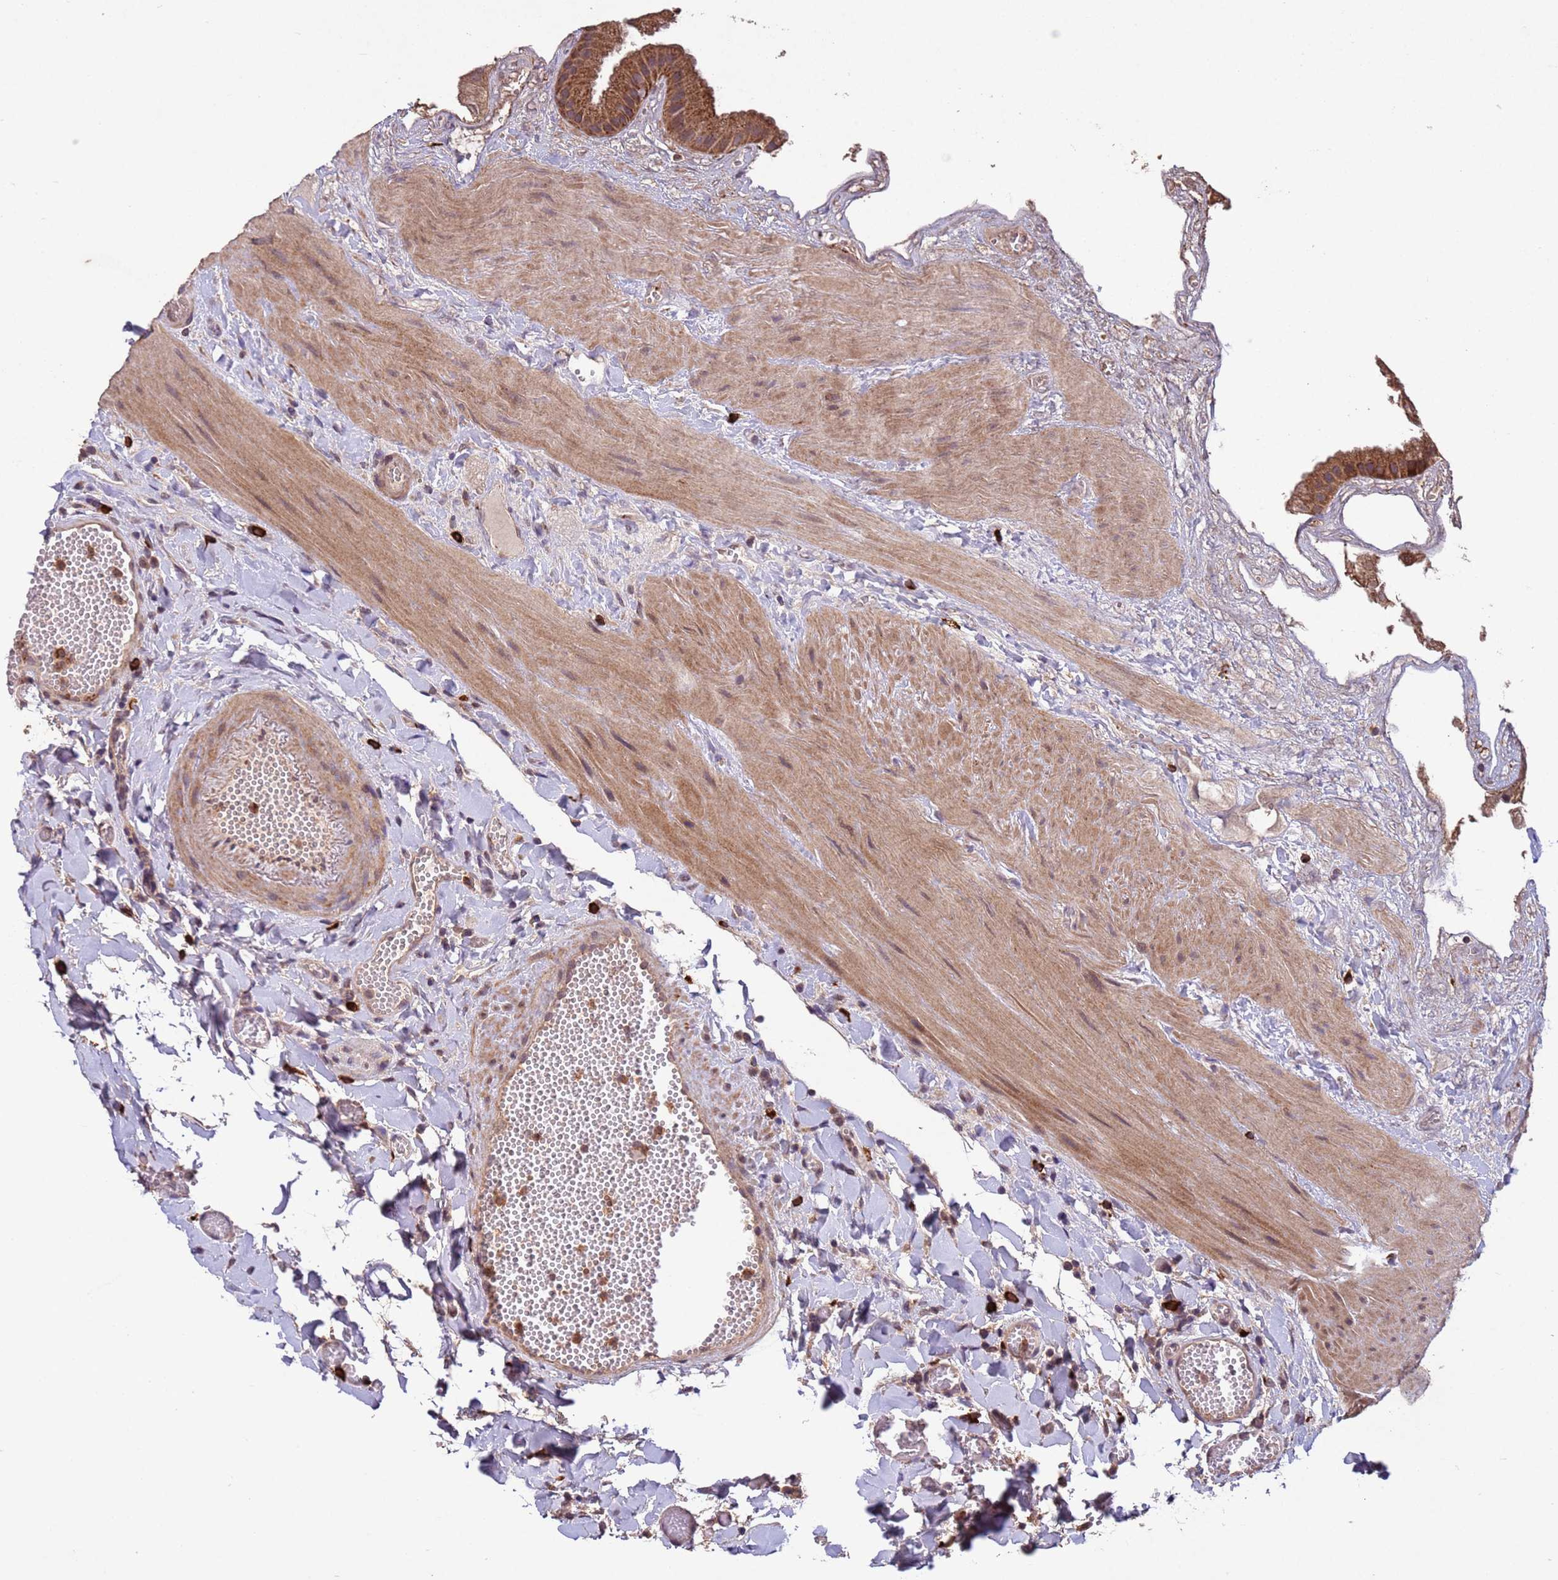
{"staining": {"intensity": "strong", "quantity": ">75%", "location": "cytoplasmic/membranous"}, "tissue": "gallbladder", "cell_type": "Glandular cells", "image_type": "normal", "snomed": [{"axis": "morphology", "description": "Normal tissue, NOS"}, {"axis": "topography", "description": "Gallbladder"}], "caption": "Brown immunohistochemical staining in unremarkable human gallbladder shows strong cytoplasmic/membranous expression in about >75% of glandular cells.", "gene": "FASTKD1", "patient": {"sex": "male", "age": 55}}